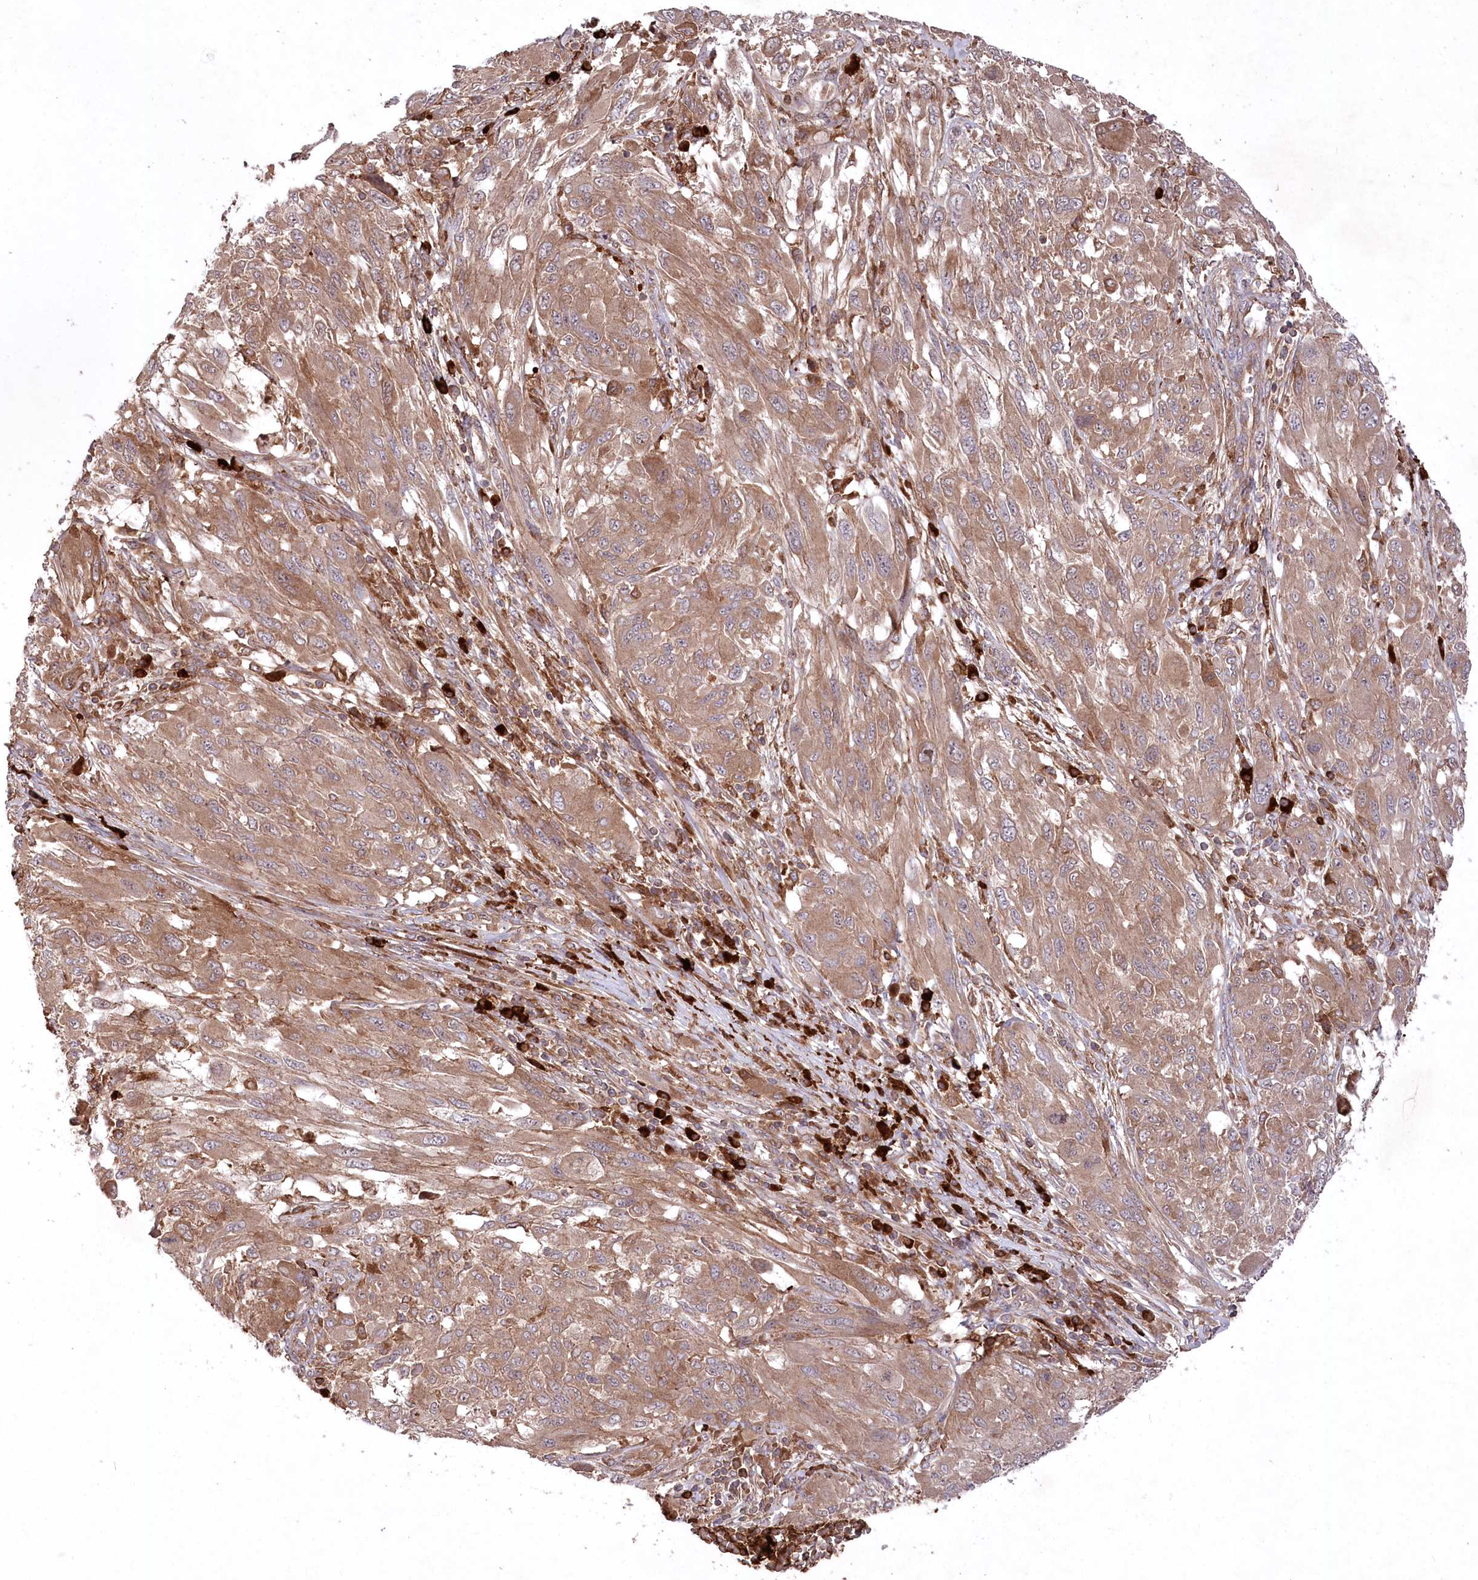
{"staining": {"intensity": "moderate", "quantity": ">75%", "location": "cytoplasmic/membranous"}, "tissue": "melanoma", "cell_type": "Tumor cells", "image_type": "cancer", "snomed": [{"axis": "morphology", "description": "Malignant melanoma, NOS"}, {"axis": "topography", "description": "Skin"}], "caption": "This histopathology image exhibits immunohistochemistry (IHC) staining of melanoma, with medium moderate cytoplasmic/membranous positivity in approximately >75% of tumor cells.", "gene": "PPP1R21", "patient": {"sex": "female", "age": 91}}